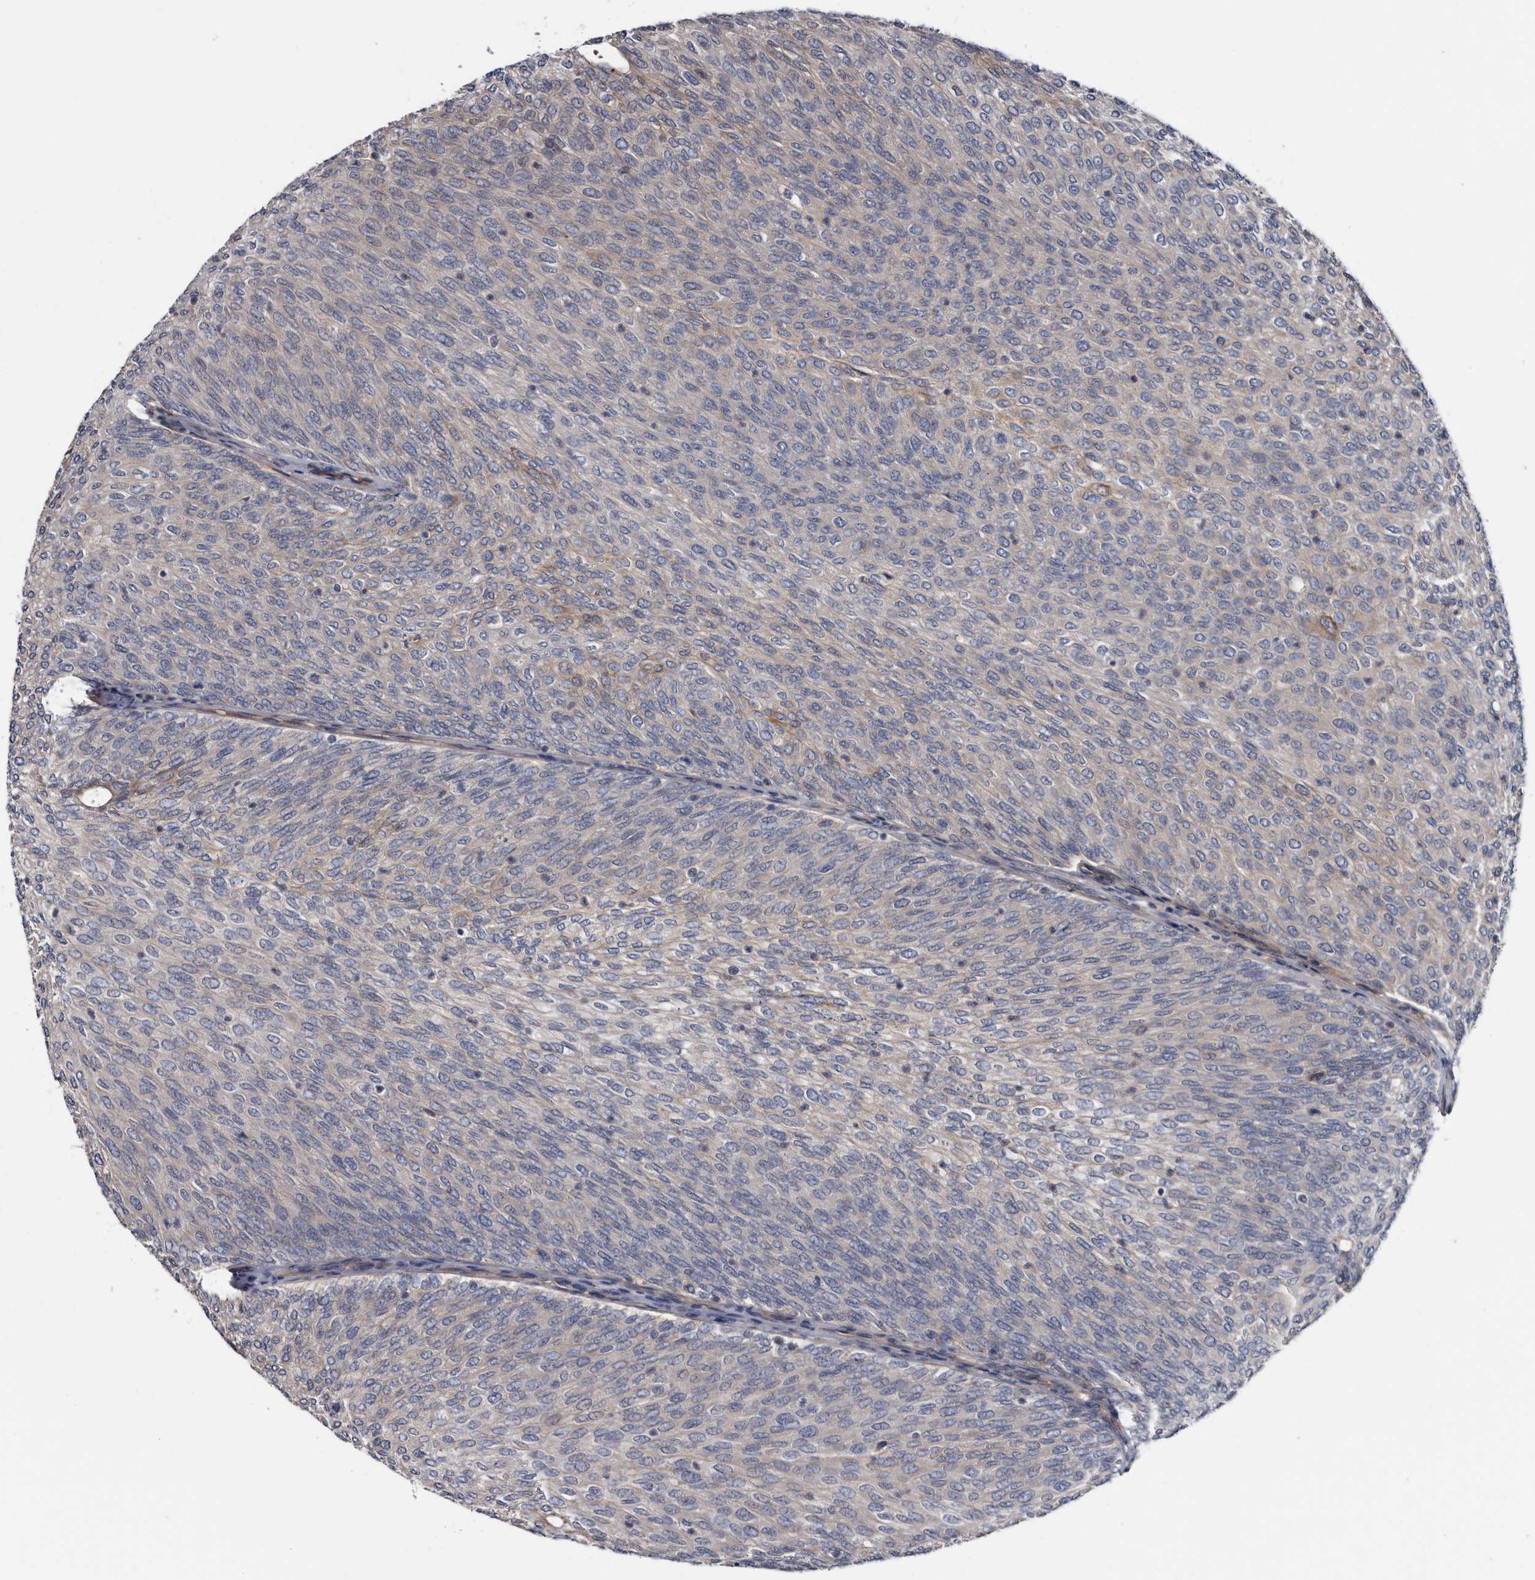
{"staining": {"intensity": "weak", "quantity": "<25%", "location": "cytoplasmic/membranous"}, "tissue": "urothelial cancer", "cell_type": "Tumor cells", "image_type": "cancer", "snomed": [{"axis": "morphology", "description": "Urothelial carcinoma, Low grade"}, {"axis": "topography", "description": "Urinary bladder"}], "caption": "High magnification brightfield microscopy of urothelial carcinoma (low-grade) stained with DAB (brown) and counterstained with hematoxylin (blue): tumor cells show no significant positivity.", "gene": "TSPAN17", "patient": {"sex": "female", "age": 79}}